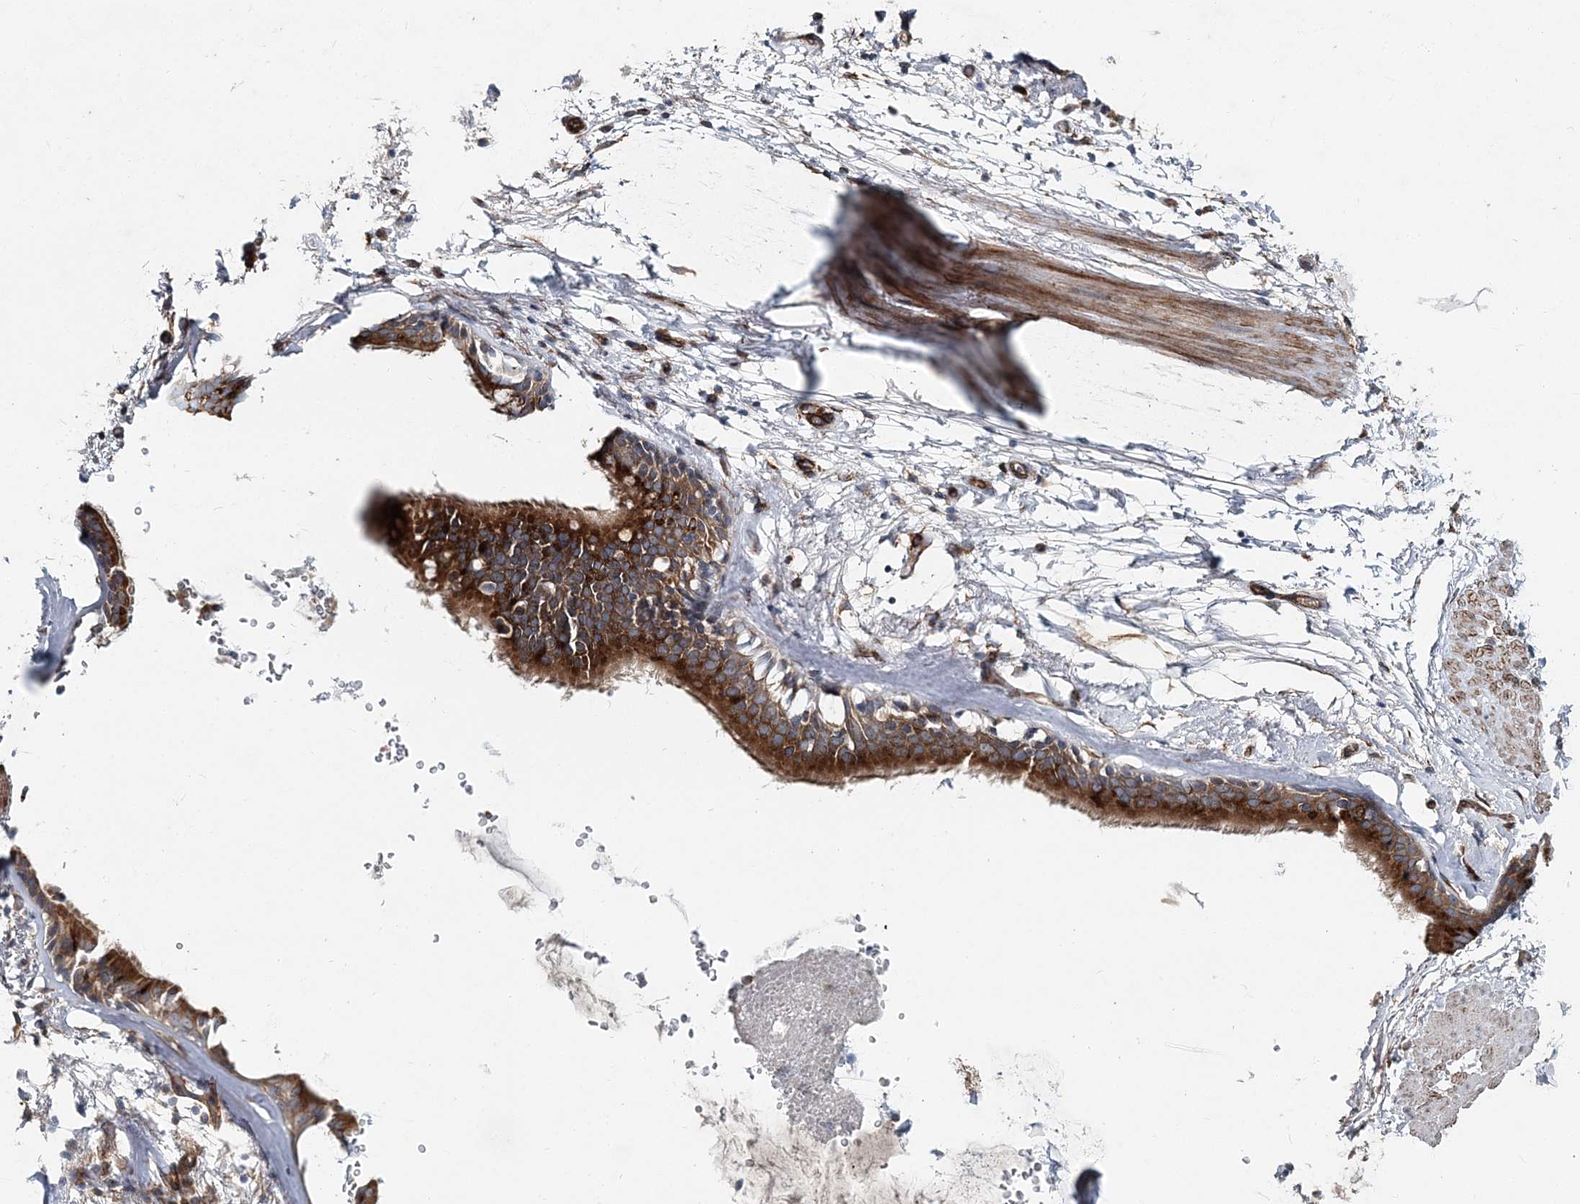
{"staining": {"intensity": "moderate", "quantity": ">75%", "location": "cytoplasmic/membranous"}, "tissue": "soft tissue", "cell_type": "Chondrocytes", "image_type": "normal", "snomed": [{"axis": "morphology", "description": "Normal tissue, NOS"}, {"axis": "topography", "description": "Cartilage tissue"}], "caption": "The photomicrograph shows a brown stain indicating the presence of a protein in the cytoplasmic/membranous of chondrocytes in soft tissue.", "gene": "NBAS", "patient": {"sex": "female", "age": 63}}